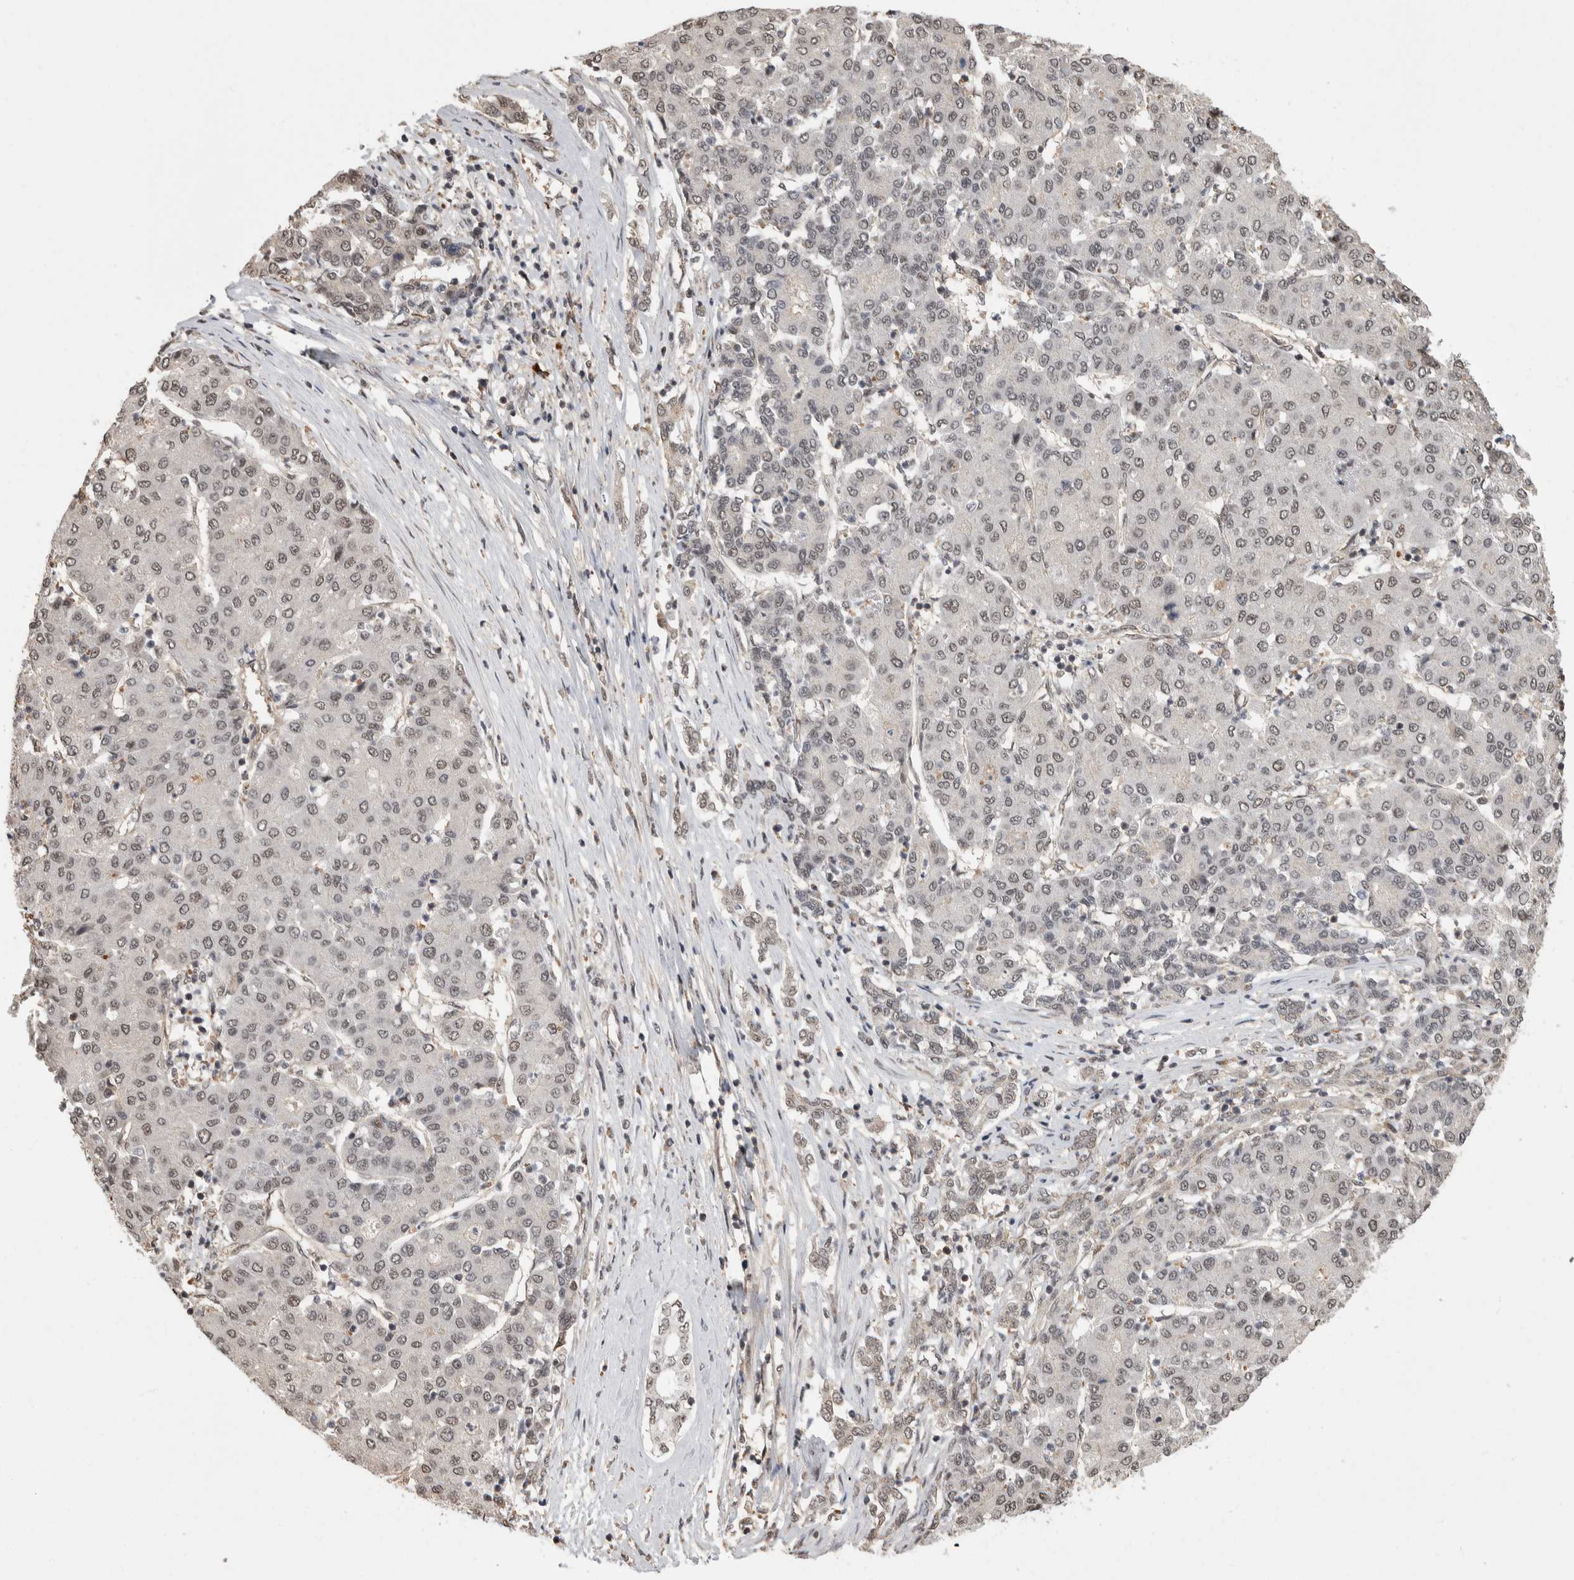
{"staining": {"intensity": "weak", "quantity": "<25%", "location": "nuclear"}, "tissue": "liver cancer", "cell_type": "Tumor cells", "image_type": "cancer", "snomed": [{"axis": "morphology", "description": "Carcinoma, Hepatocellular, NOS"}, {"axis": "topography", "description": "Liver"}], "caption": "DAB (3,3'-diaminobenzidine) immunohistochemical staining of human hepatocellular carcinoma (liver) displays no significant expression in tumor cells.", "gene": "ZNF592", "patient": {"sex": "male", "age": 65}}